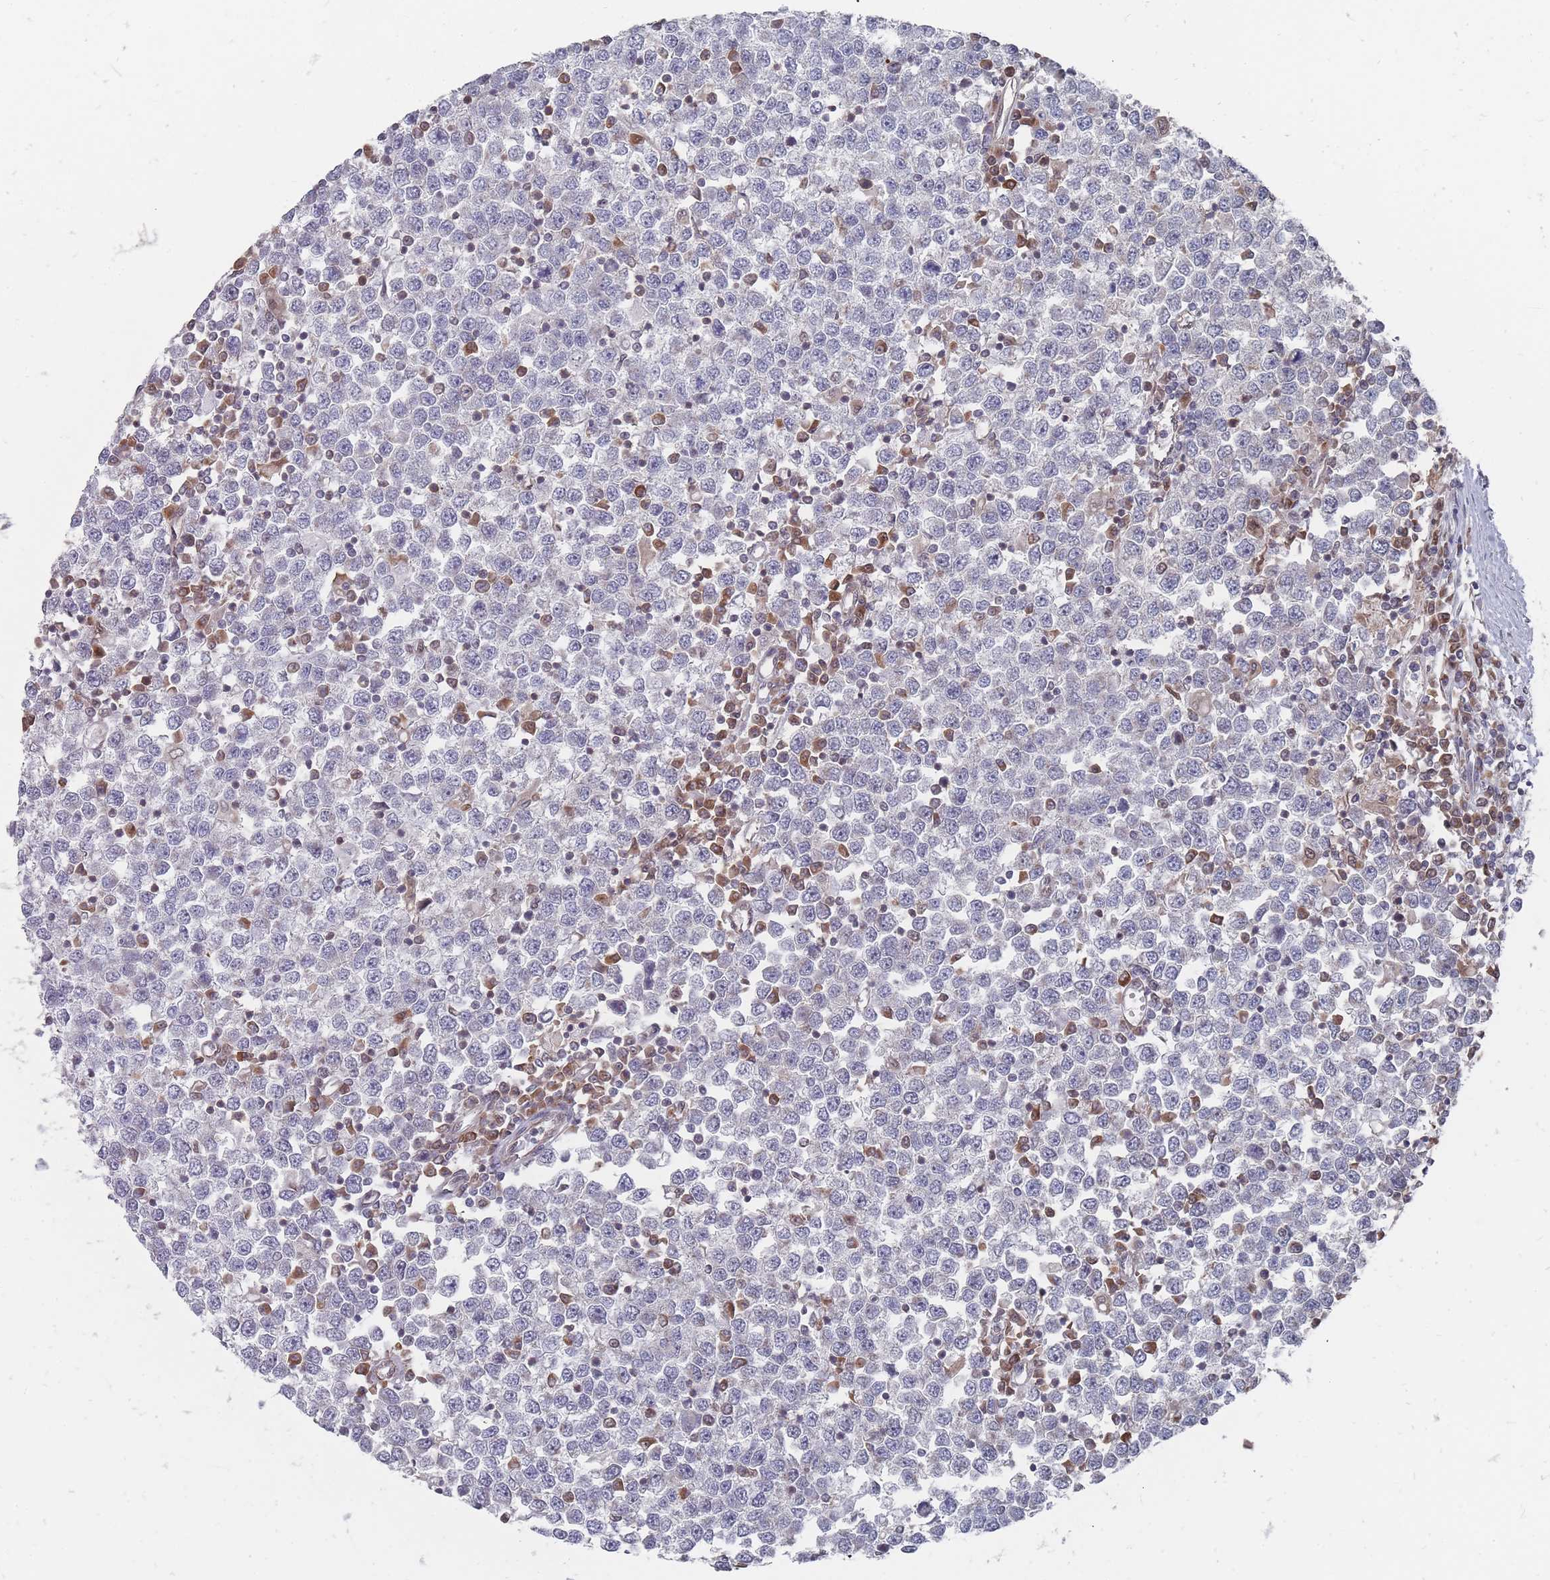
{"staining": {"intensity": "negative", "quantity": "none", "location": "none"}, "tissue": "testis cancer", "cell_type": "Tumor cells", "image_type": "cancer", "snomed": [{"axis": "morphology", "description": "Seminoma, NOS"}, {"axis": "topography", "description": "Testis"}], "caption": "There is no significant positivity in tumor cells of testis cancer.", "gene": "NKD1", "patient": {"sex": "male", "age": 65}}